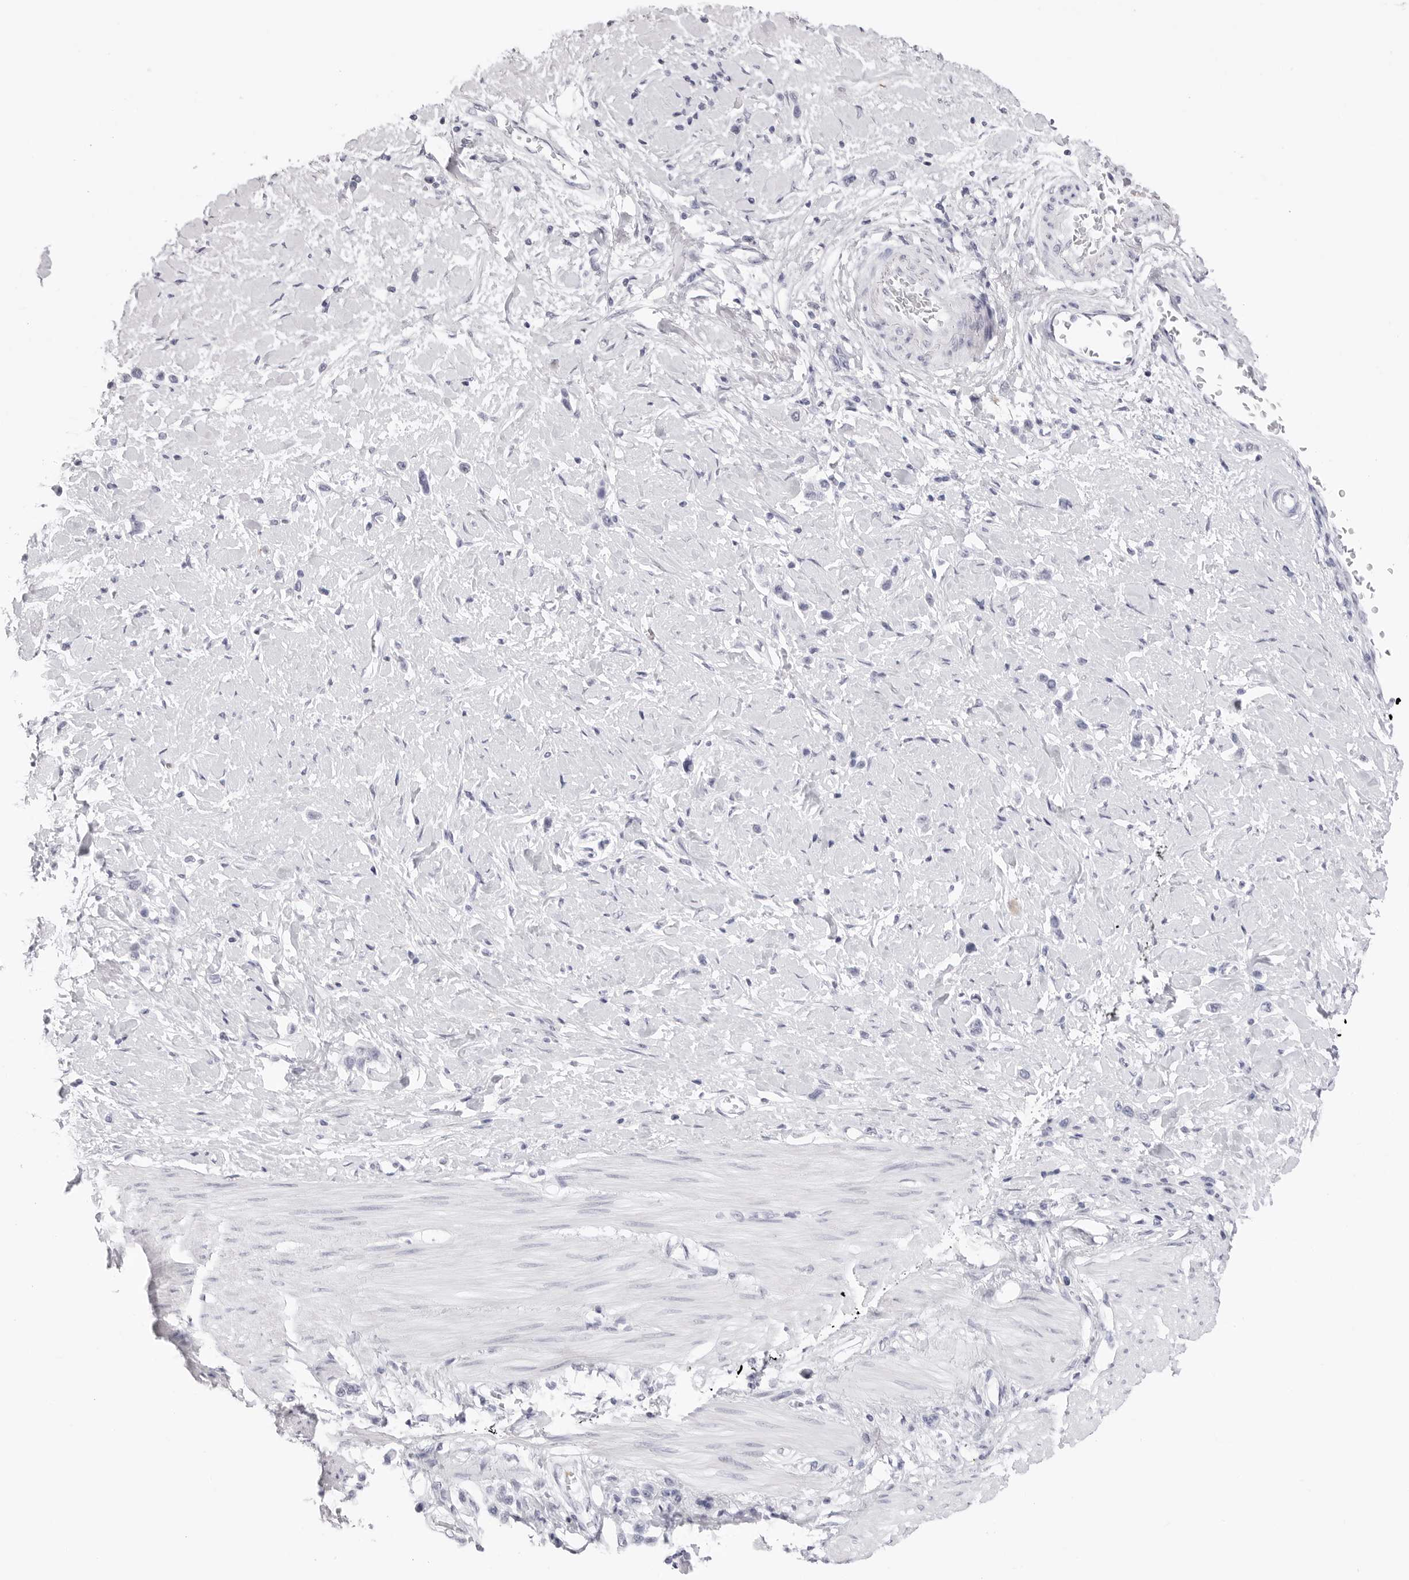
{"staining": {"intensity": "negative", "quantity": "none", "location": "none"}, "tissue": "stomach cancer", "cell_type": "Tumor cells", "image_type": "cancer", "snomed": [{"axis": "morphology", "description": "Adenocarcinoma, NOS"}, {"axis": "topography", "description": "Stomach"}], "caption": "Immunohistochemical staining of stomach cancer (adenocarcinoma) reveals no significant expression in tumor cells. Brightfield microscopy of IHC stained with DAB (brown) and hematoxylin (blue), captured at high magnification.", "gene": "TSSK1B", "patient": {"sex": "female", "age": 65}}